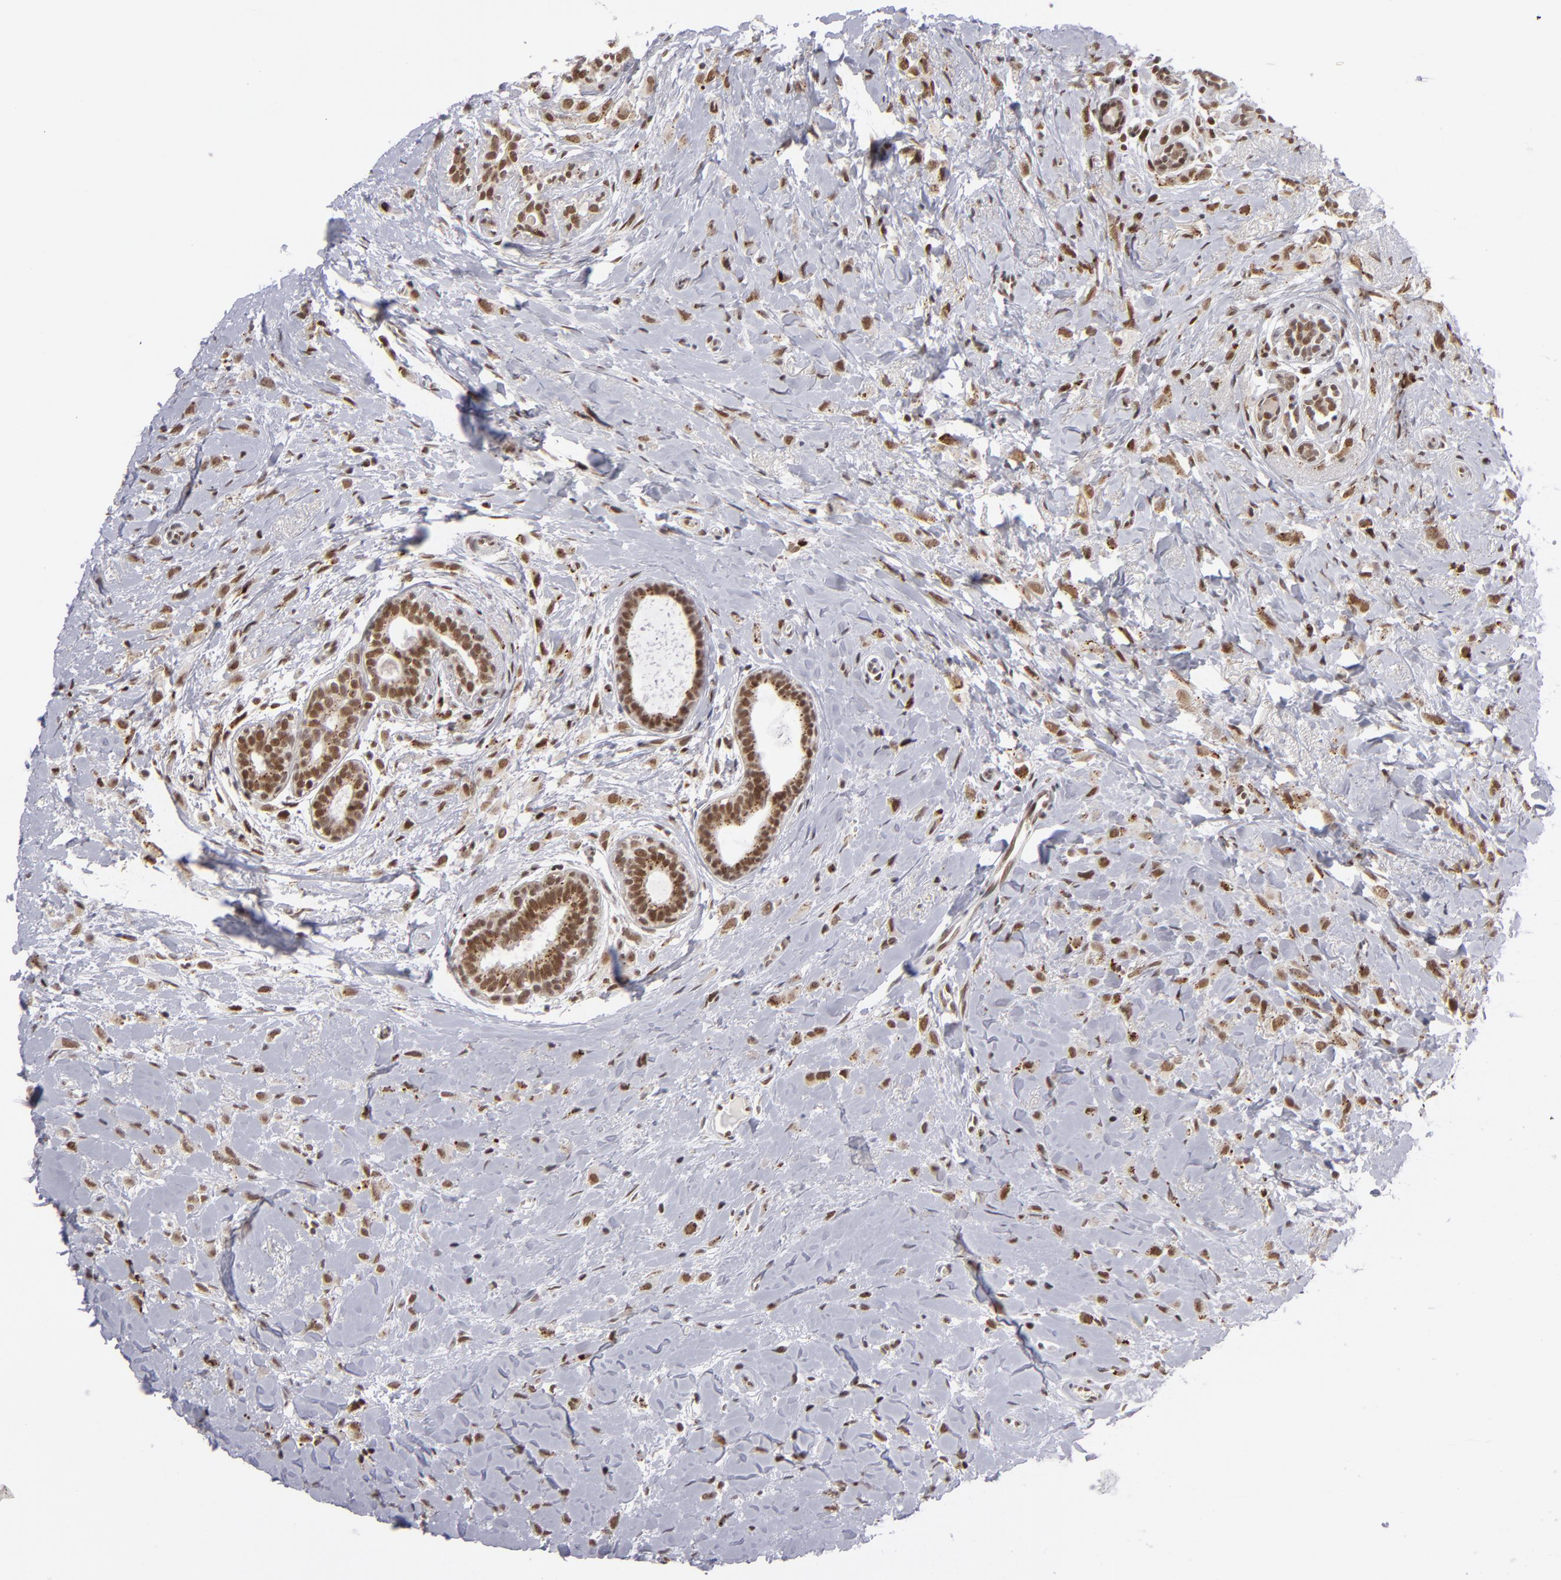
{"staining": {"intensity": "moderate", "quantity": ">75%", "location": "nuclear"}, "tissue": "breast cancer", "cell_type": "Tumor cells", "image_type": "cancer", "snomed": [{"axis": "morphology", "description": "Lobular carcinoma"}, {"axis": "topography", "description": "Breast"}], "caption": "The image shows immunohistochemical staining of lobular carcinoma (breast). There is moderate nuclear staining is identified in about >75% of tumor cells.", "gene": "MLLT3", "patient": {"sex": "female", "age": 57}}